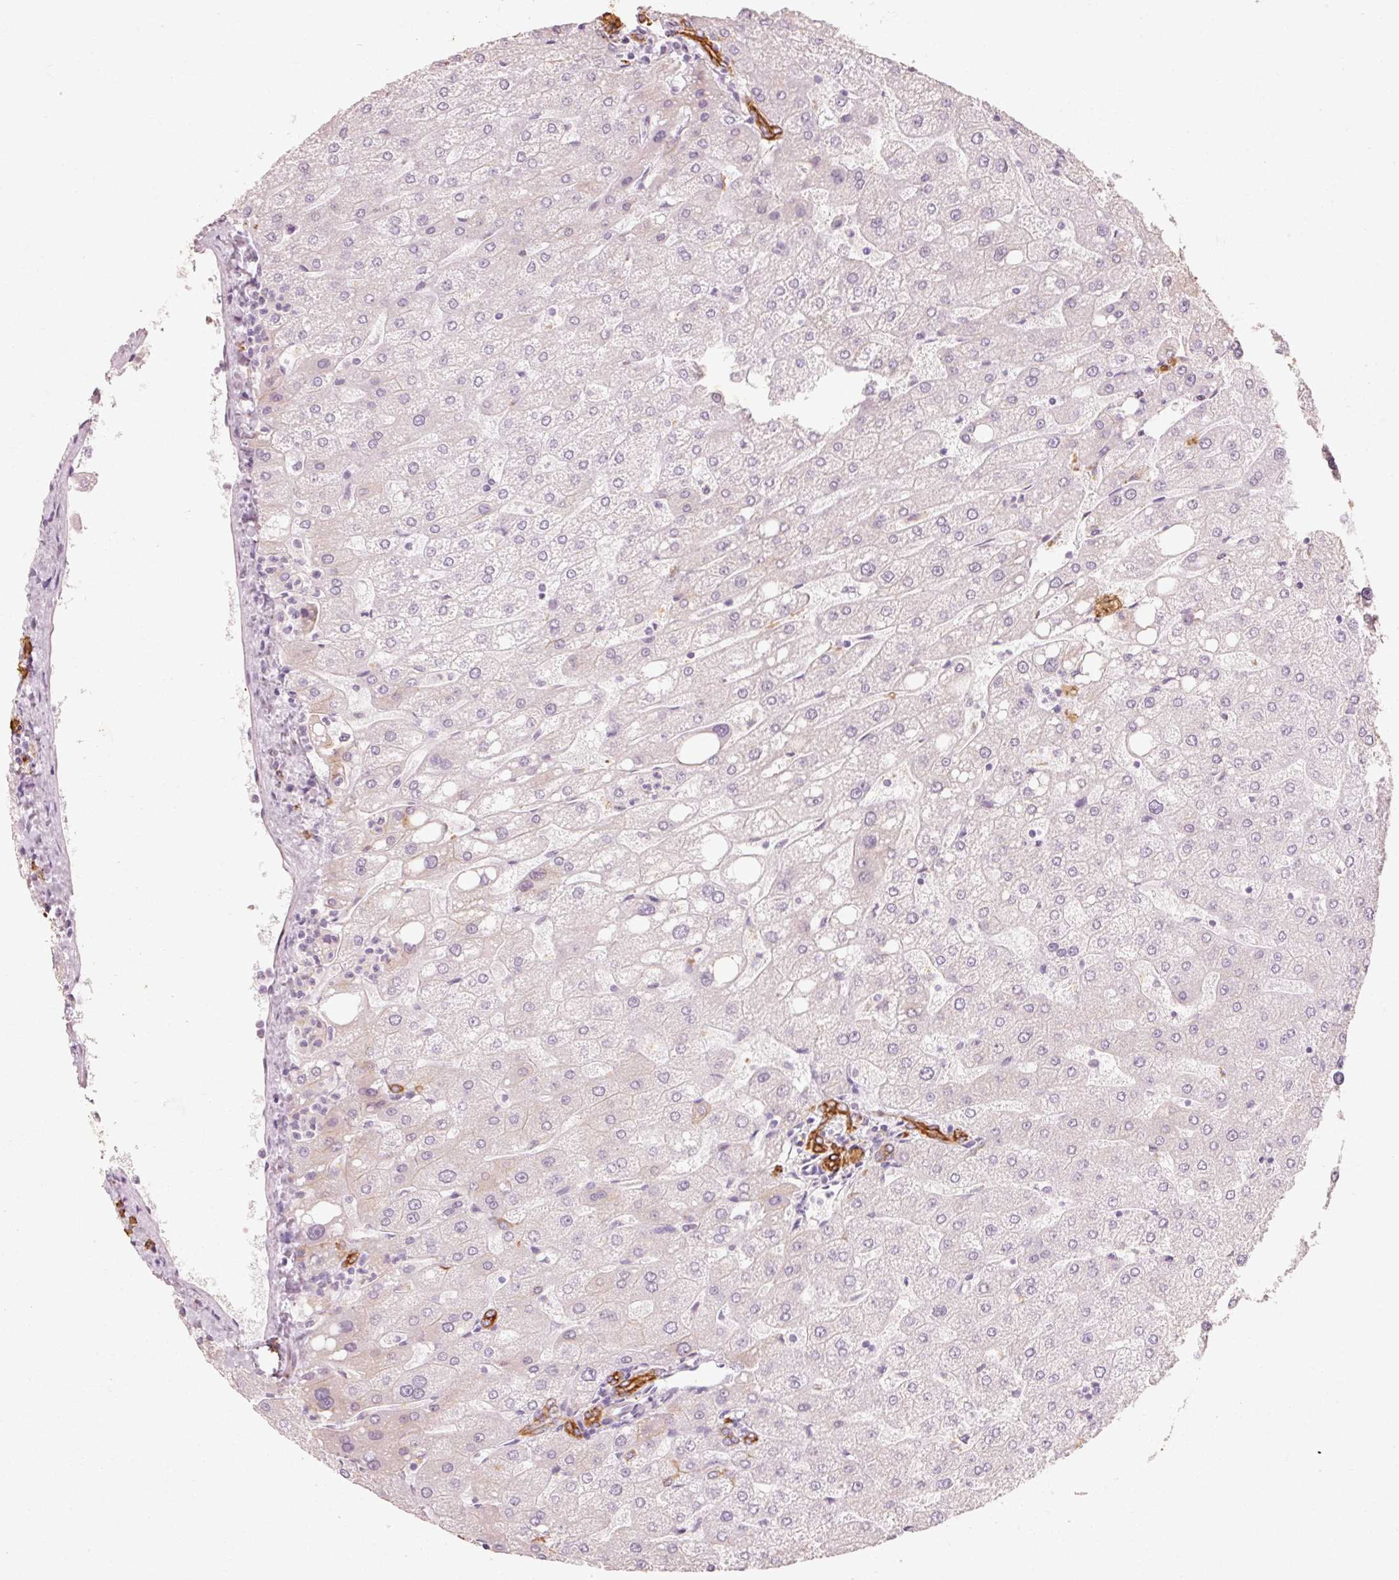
{"staining": {"intensity": "strong", "quantity": ">75%", "location": "cytoplasmic/membranous"}, "tissue": "liver", "cell_type": "Cholangiocytes", "image_type": "normal", "snomed": [{"axis": "morphology", "description": "Normal tissue, NOS"}, {"axis": "topography", "description": "Liver"}], "caption": "Benign liver reveals strong cytoplasmic/membranous expression in about >75% of cholangiocytes.", "gene": "TRIM73", "patient": {"sex": "male", "age": 67}}